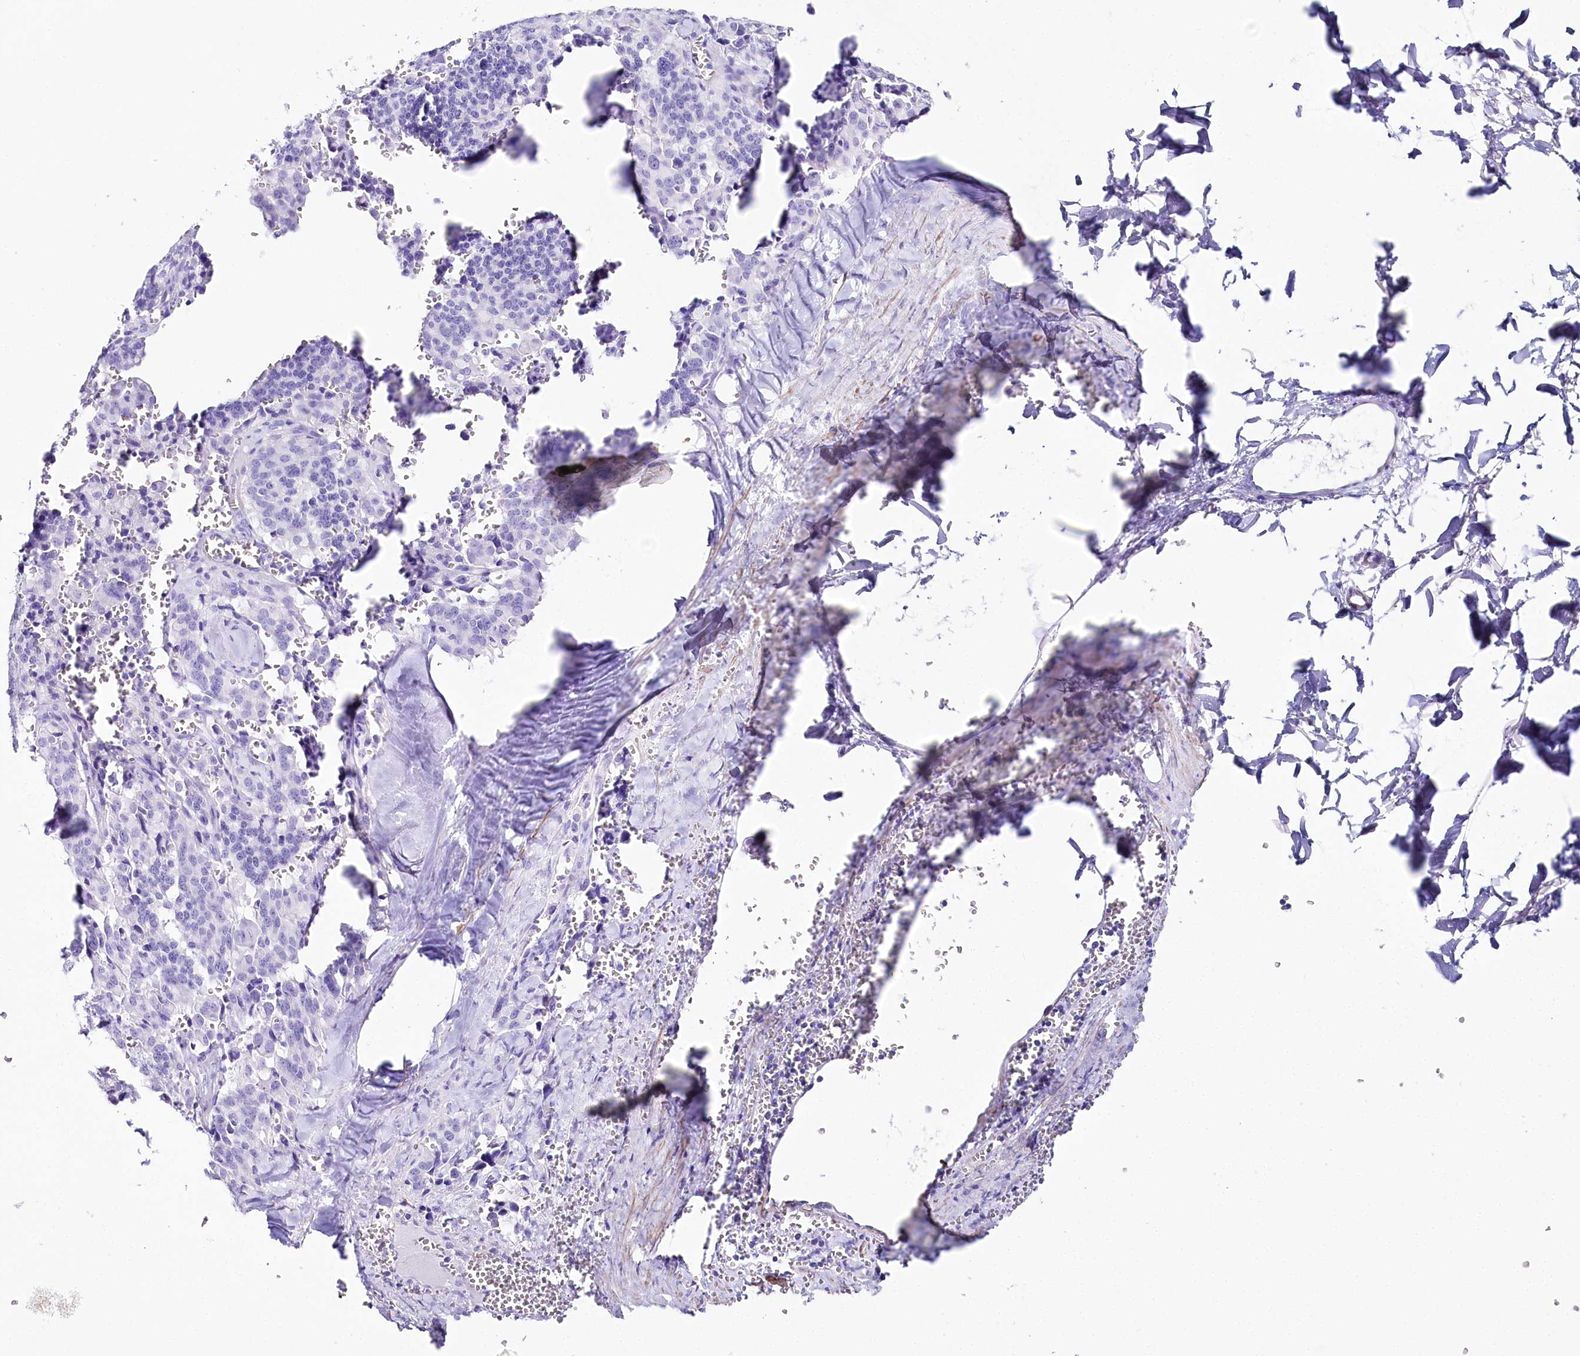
{"staining": {"intensity": "negative", "quantity": "none", "location": "none"}, "tissue": "pancreatic cancer", "cell_type": "Tumor cells", "image_type": "cancer", "snomed": [{"axis": "morphology", "description": "Adenocarcinoma, NOS"}, {"axis": "topography", "description": "Pancreas"}], "caption": "Pancreatic adenocarcinoma was stained to show a protein in brown. There is no significant staining in tumor cells.", "gene": "CSN3", "patient": {"sex": "male", "age": 65}}